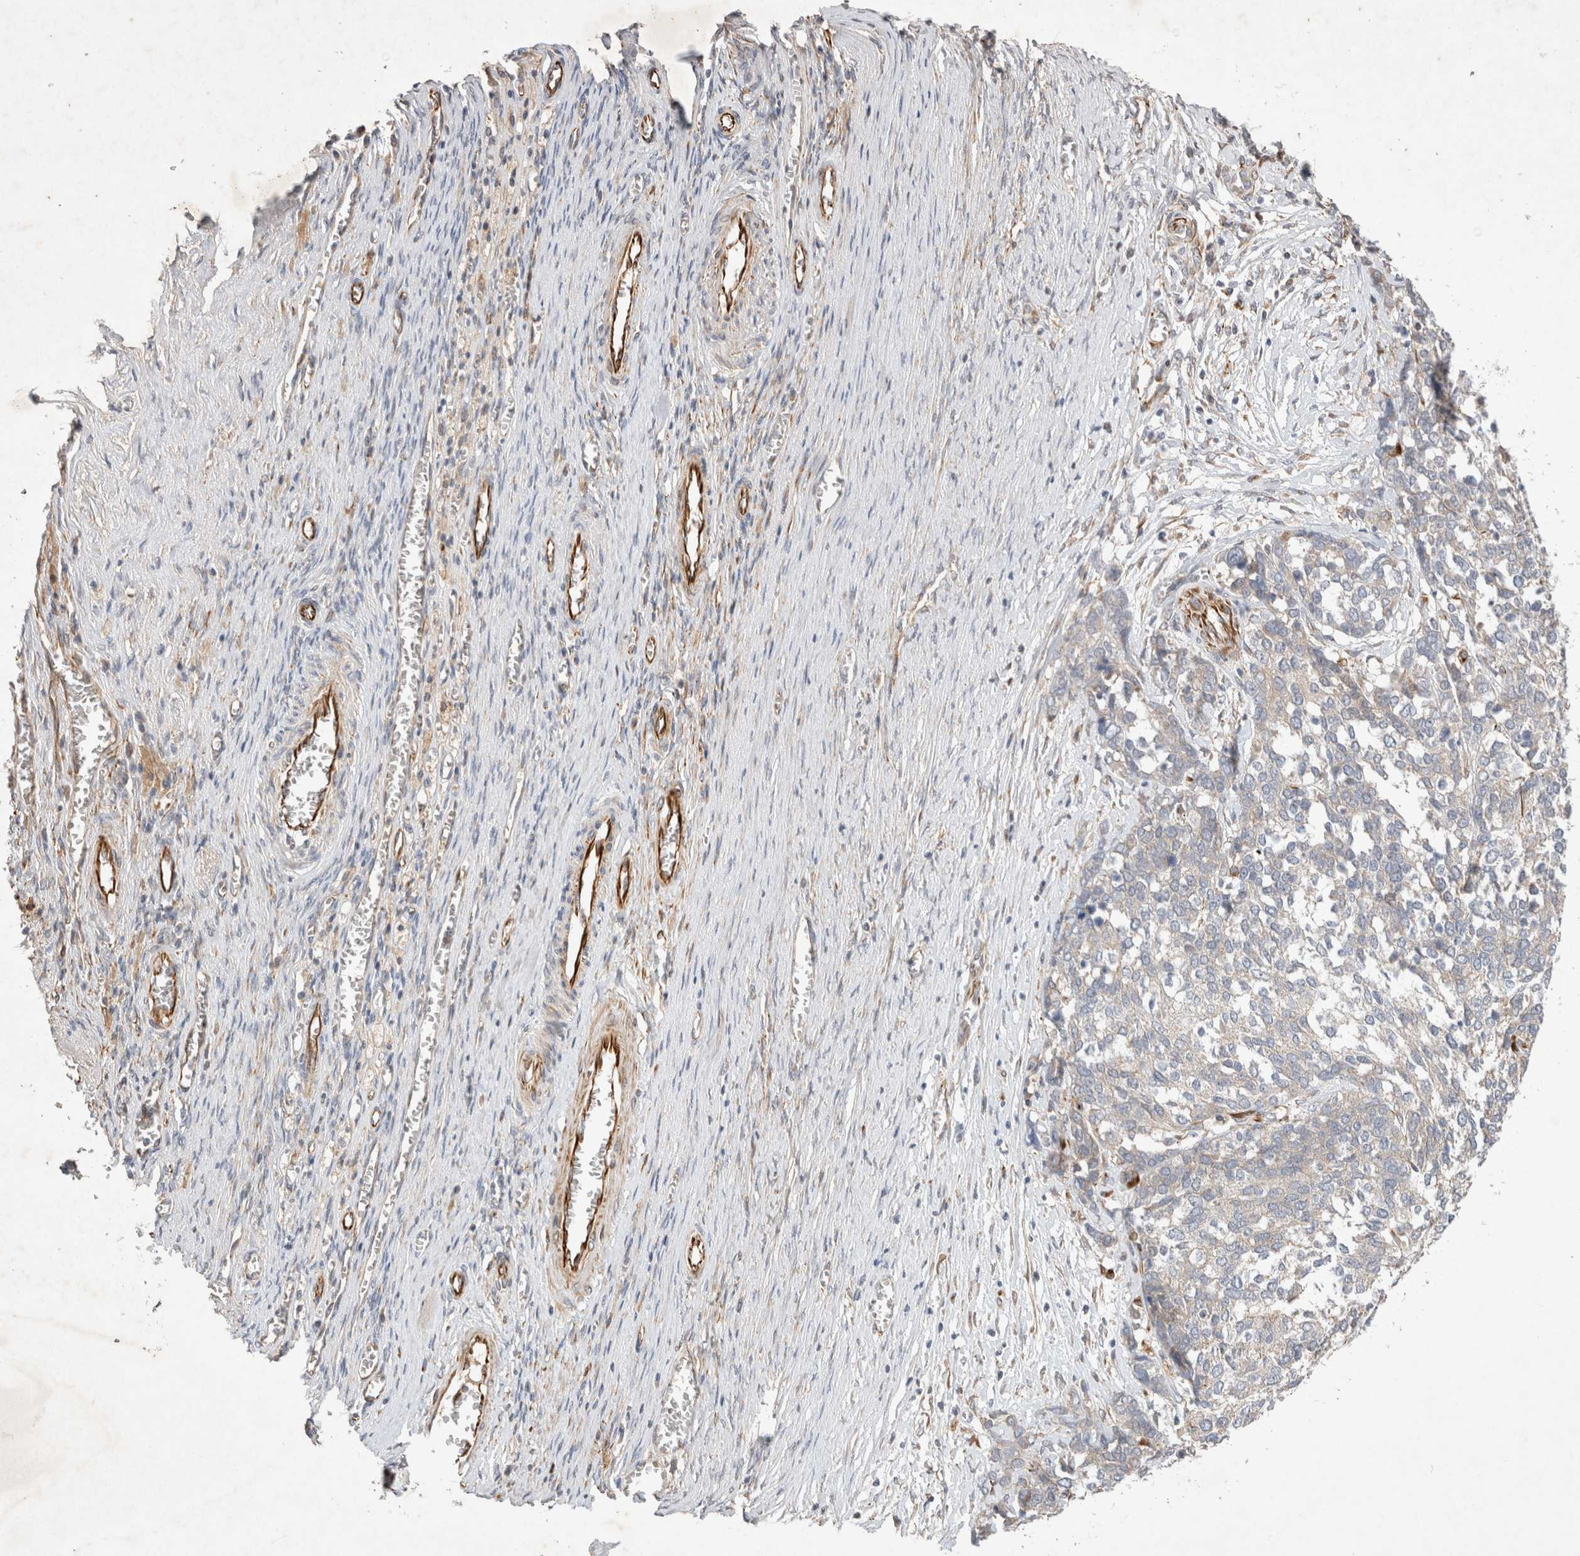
{"staining": {"intensity": "negative", "quantity": "none", "location": "none"}, "tissue": "ovarian cancer", "cell_type": "Tumor cells", "image_type": "cancer", "snomed": [{"axis": "morphology", "description": "Cystadenocarcinoma, serous, NOS"}, {"axis": "topography", "description": "Ovary"}], "caption": "Protein analysis of ovarian cancer exhibits no significant expression in tumor cells. The staining is performed using DAB brown chromogen with nuclei counter-stained in using hematoxylin.", "gene": "NMU", "patient": {"sex": "female", "age": 44}}